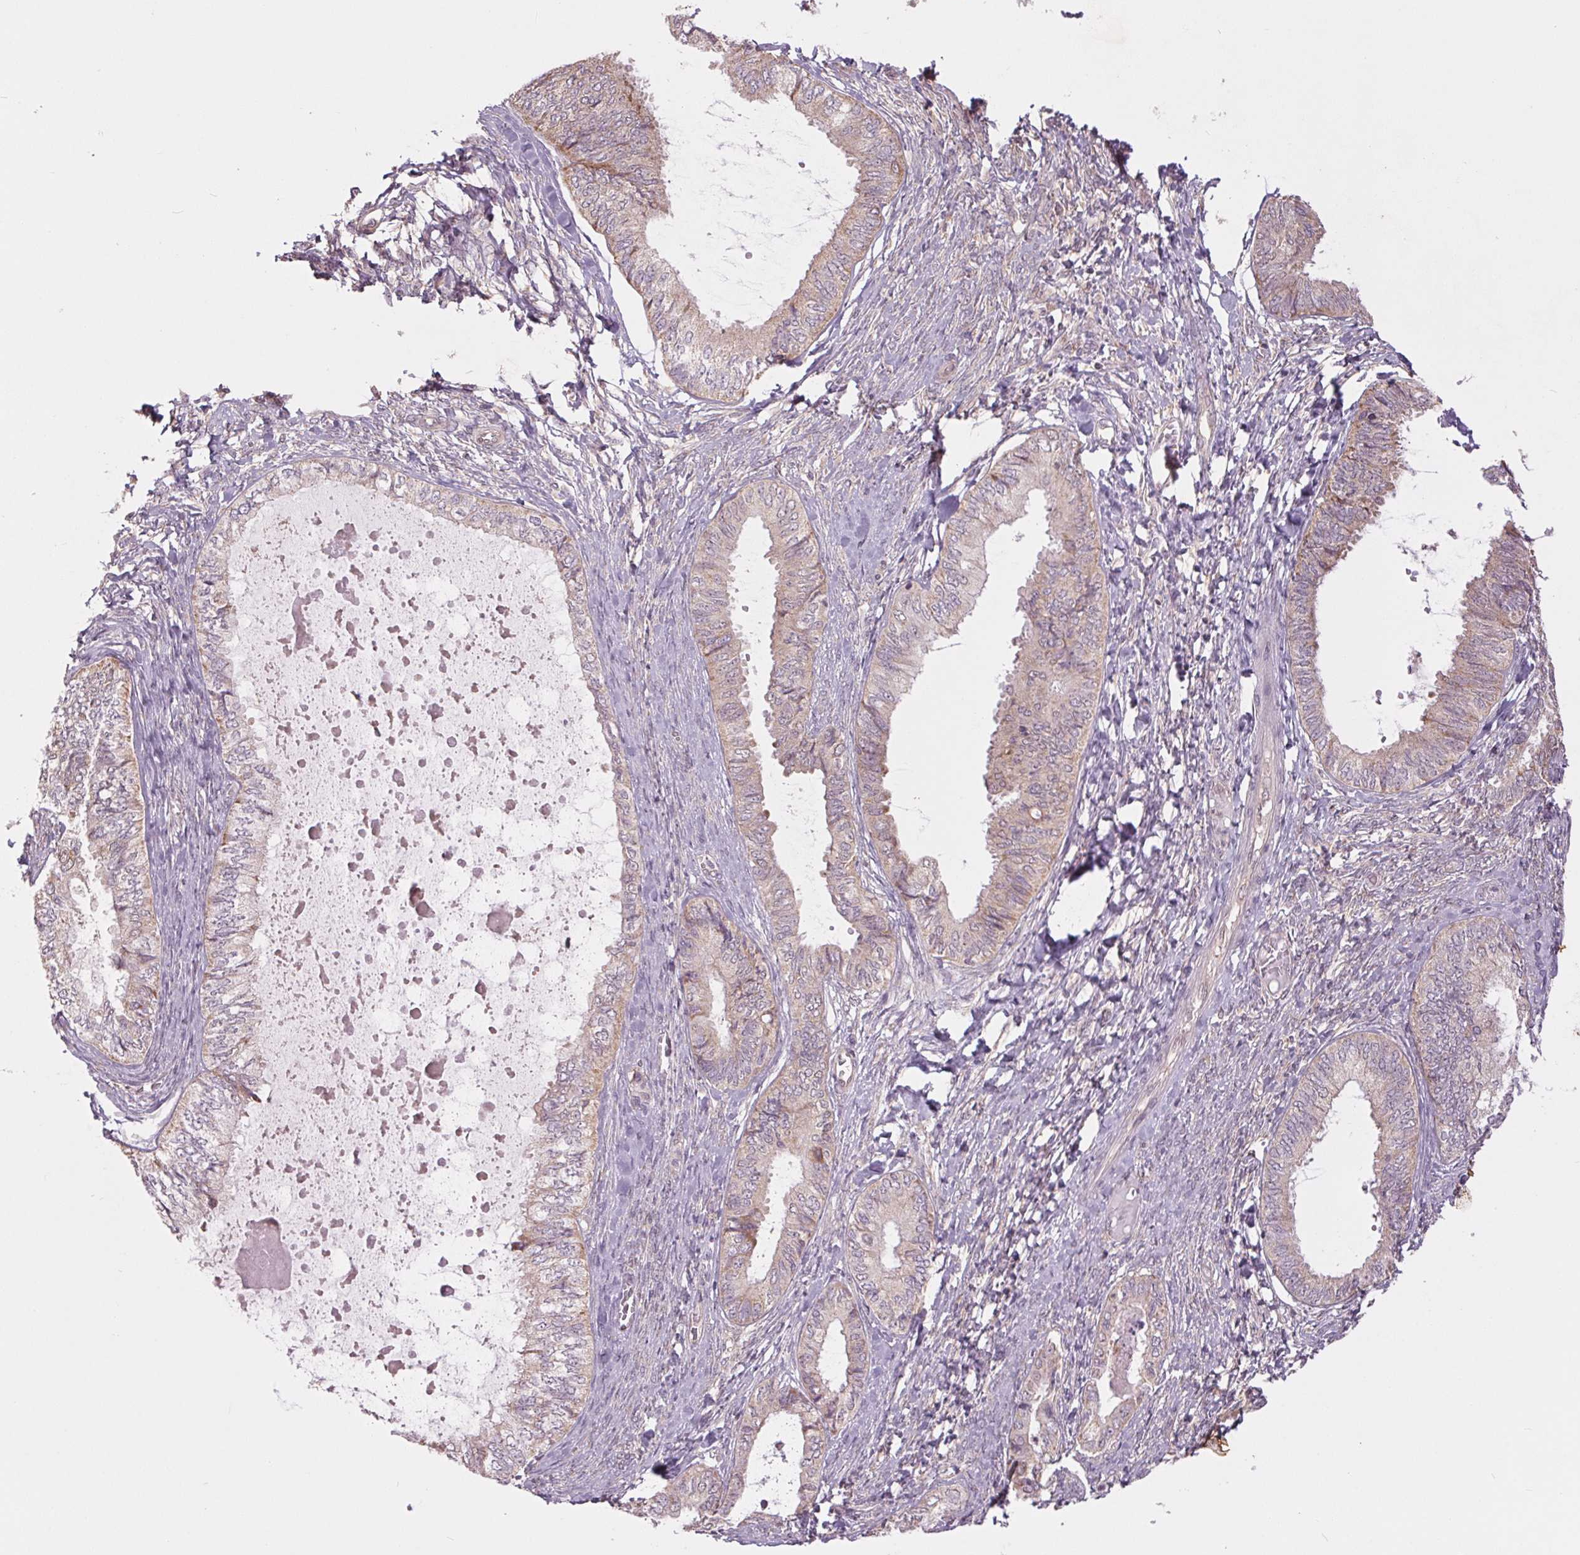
{"staining": {"intensity": "weak", "quantity": "<25%", "location": "cytoplasmic/membranous"}, "tissue": "ovarian cancer", "cell_type": "Tumor cells", "image_type": "cancer", "snomed": [{"axis": "morphology", "description": "Carcinoma, endometroid"}, {"axis": "topography", "description": "Ovary"}], "caption": "High magnification brightfield microscopy of ovarian cancer stained with DAB (3,3'-diaminobenzidine) (brown) and counterstained with hematoxylin (blue): tumor cells show no significant expression.", "gene": "MAP3K5", "patient": {"sex": "female", "age": 70}}